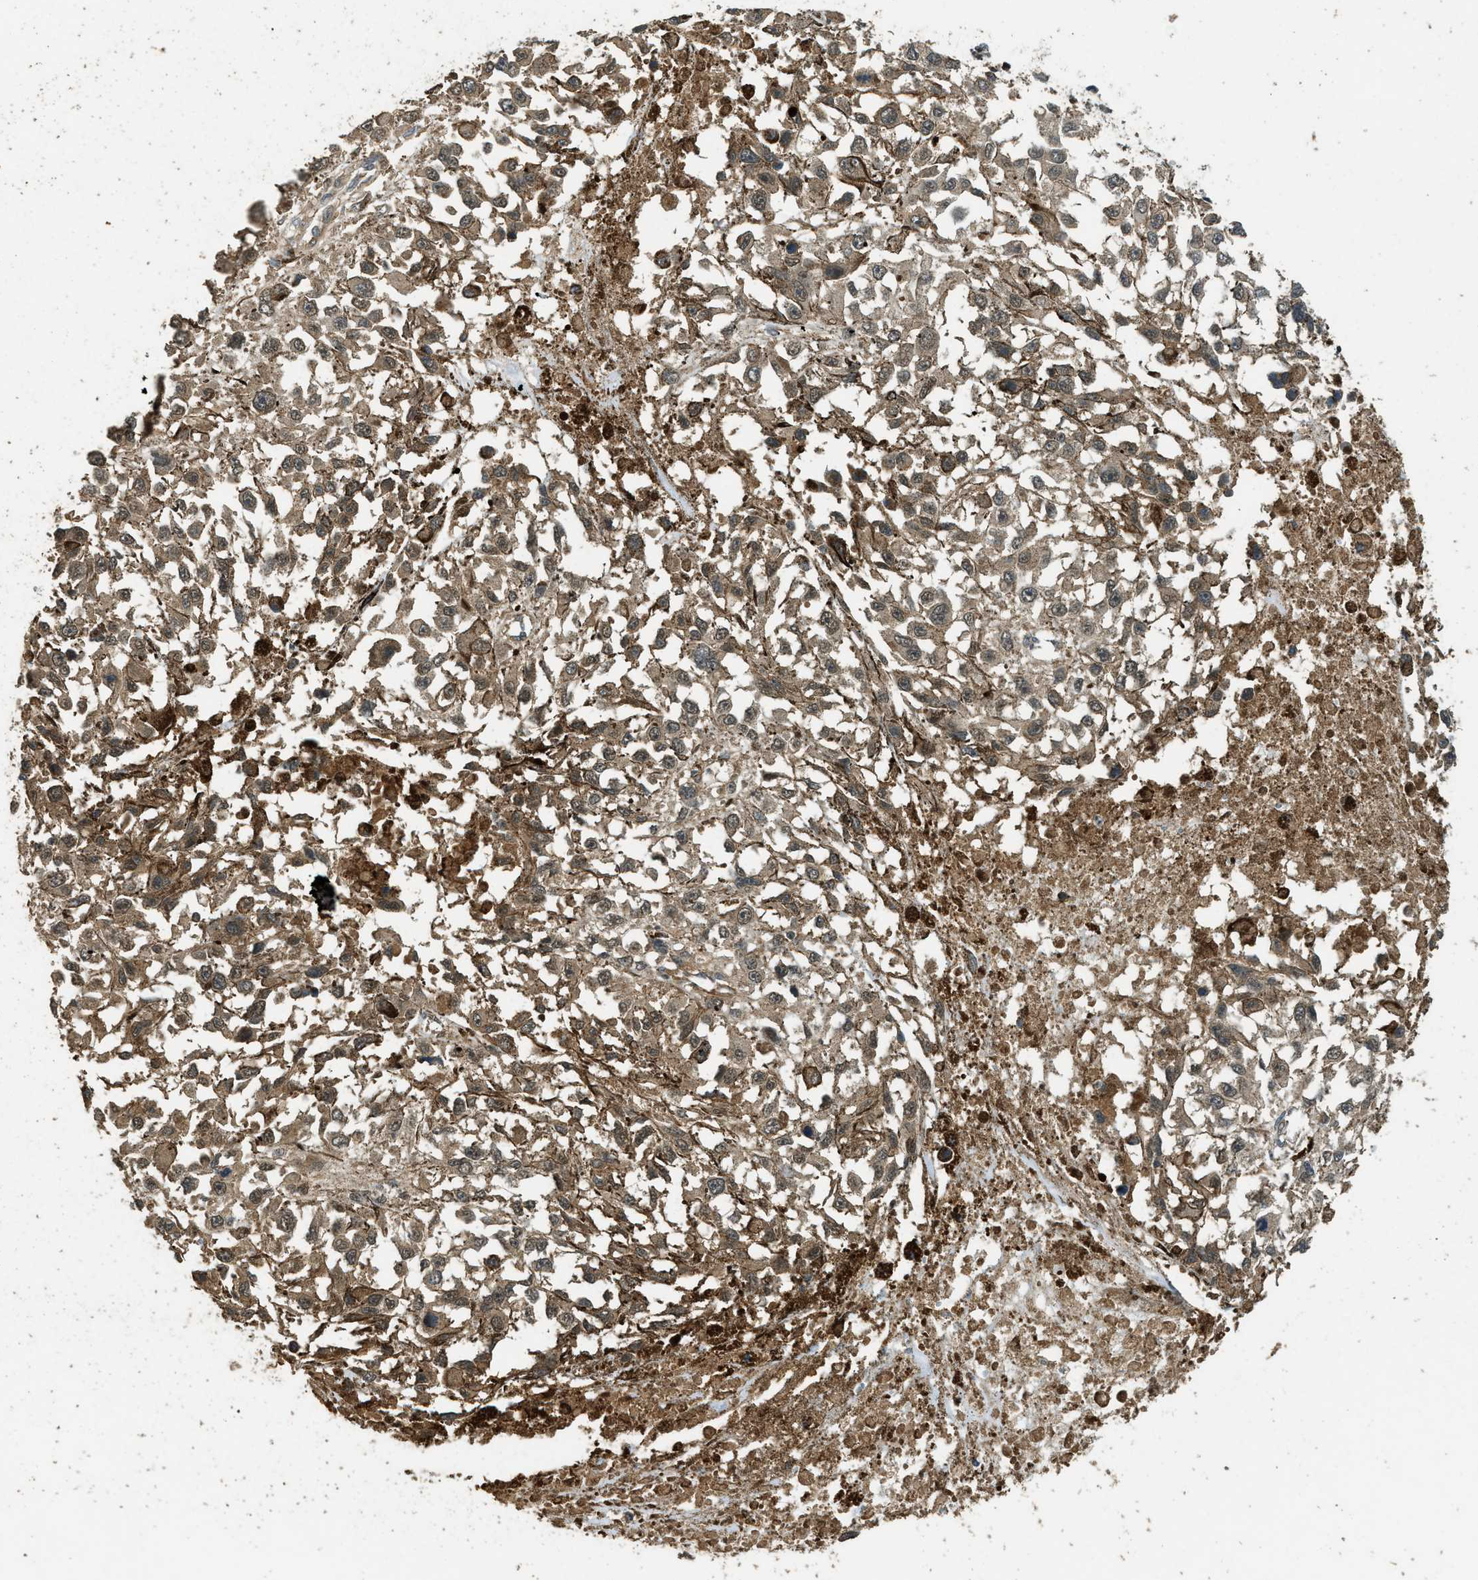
{"staining": {"intensity": "weak", "quantity": ">75%", "location": "cytoplasmic/membranous,nuclear"}, "tissue": "melanoma", "cell_type": "Tumor cells", "image_type": "cancer", "snomed": [{"axis": "morphology", "description": "Malignant melanoma, Metastatic site"}, {"axis": "topography", "description": "Lymph node"}], "caption": "Immunohistochemistry micrograph of neoplastic tissue: human malignant melanoma (metastatic site) stained using immunohistochemistry exhibits low levels of weak protein expression localized specifically in the cytoplasmic/membranous and nuclear of tumor cells, appearing as a cytoplasmic/membranous and nuclear brown color.", "gene": "PPP6R3", "patient": {"sex": "male", "age": 59}}